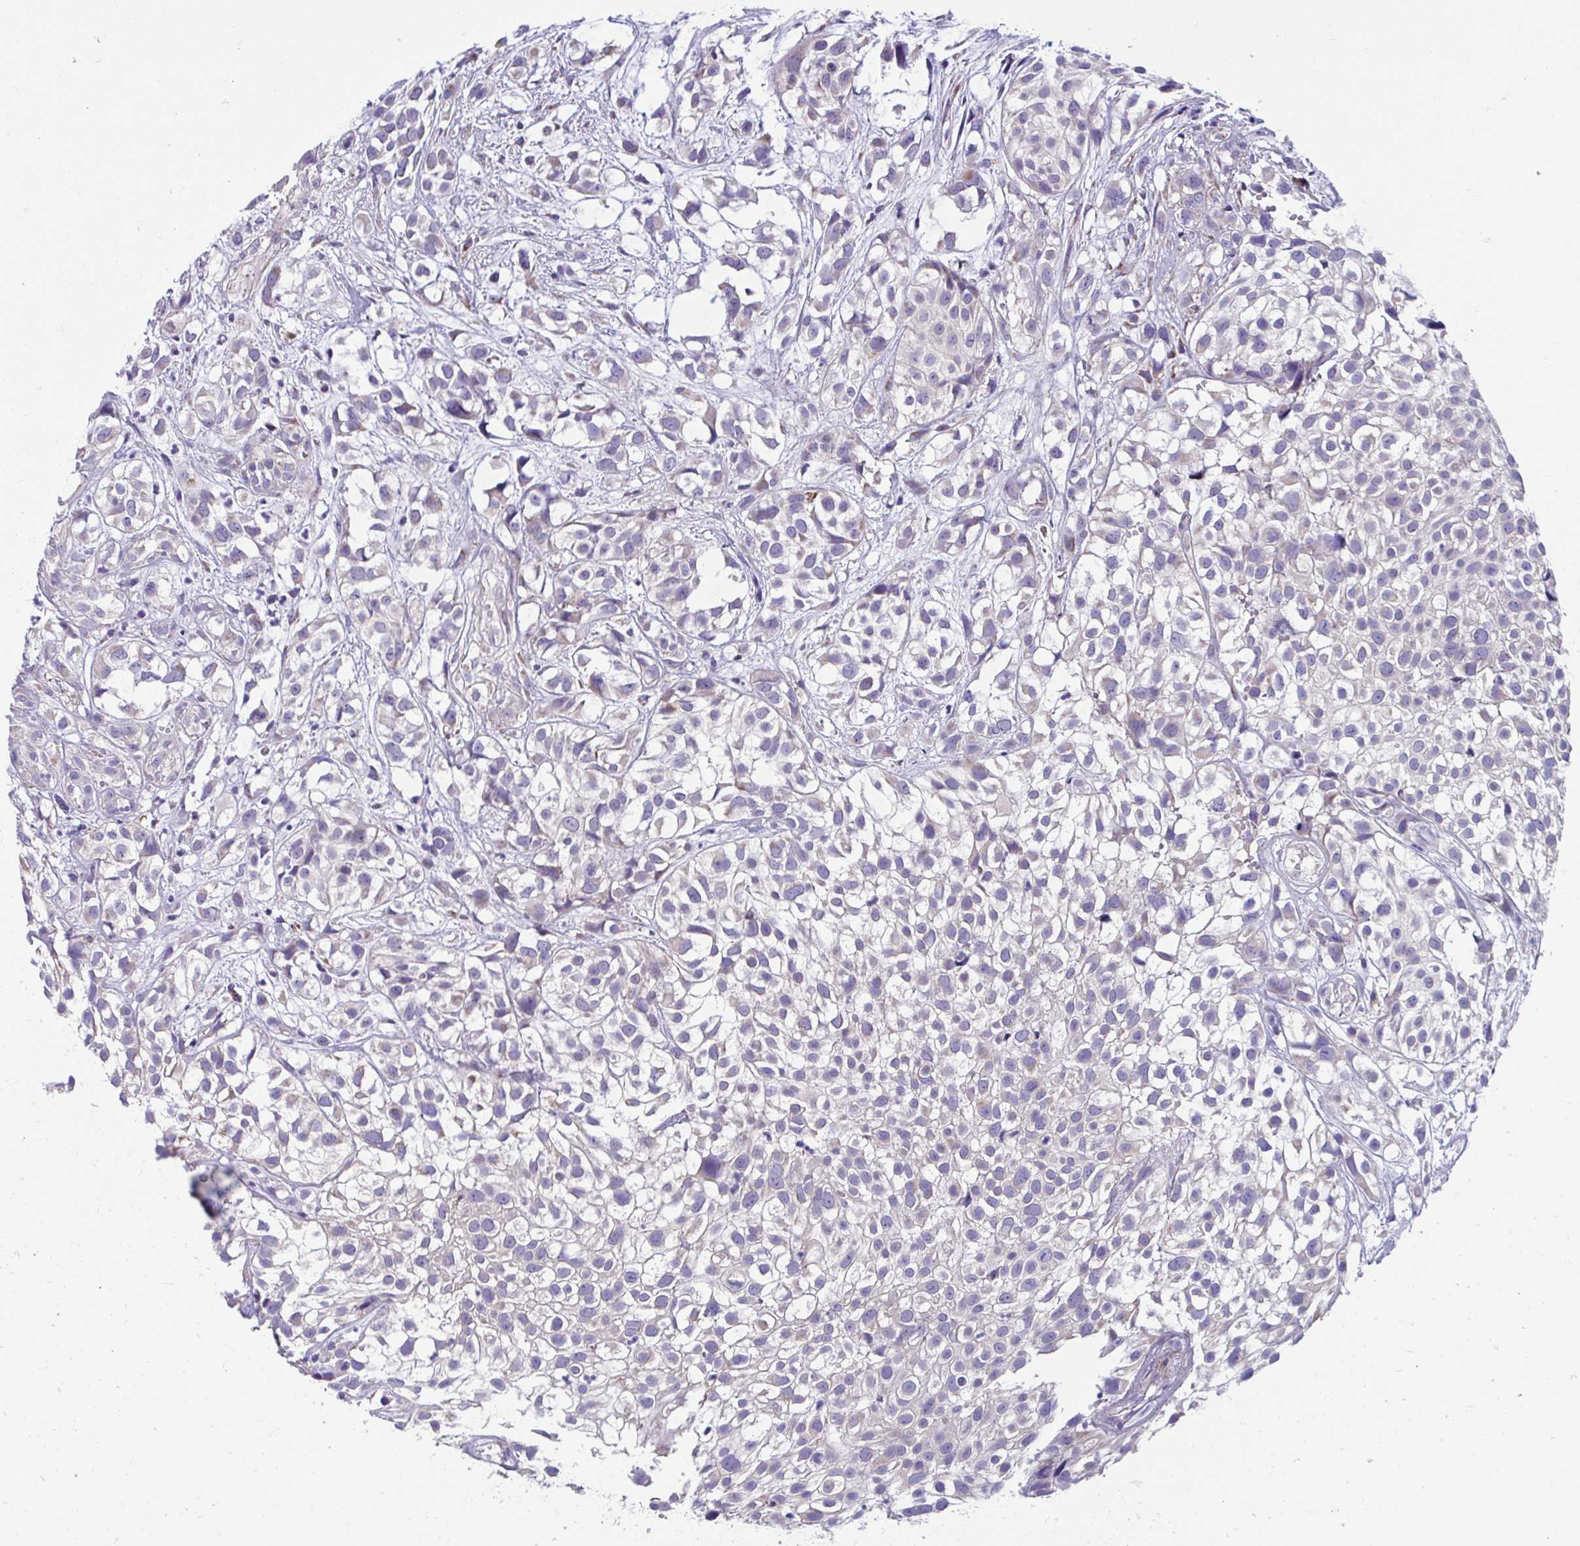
{"staining": {"intensity": "weak", "quantity": "<25%", "location": "cytoplasmic/membranous"}, "tissue": "urothelial cancer", "cell_type": "Tumor cells", "image_type": "cancer", "snomed": [{"axis": "morphology", "description": "Urothelial carcinoma, High grade"}, {"axis": "topography", "description": "Urinary bladder"}], "caption": "IHC micrograph of neoplastic tissue: urothelial carcinoma (high-grade) stained with DAB (3,3'-diaminobenzidine) displays no significant protein positivity in tumor cells. (IHC, brightfield microscopy, high magnification).", "gene": "OR13A1", "patient": {"sex": "male", "age": 56}}